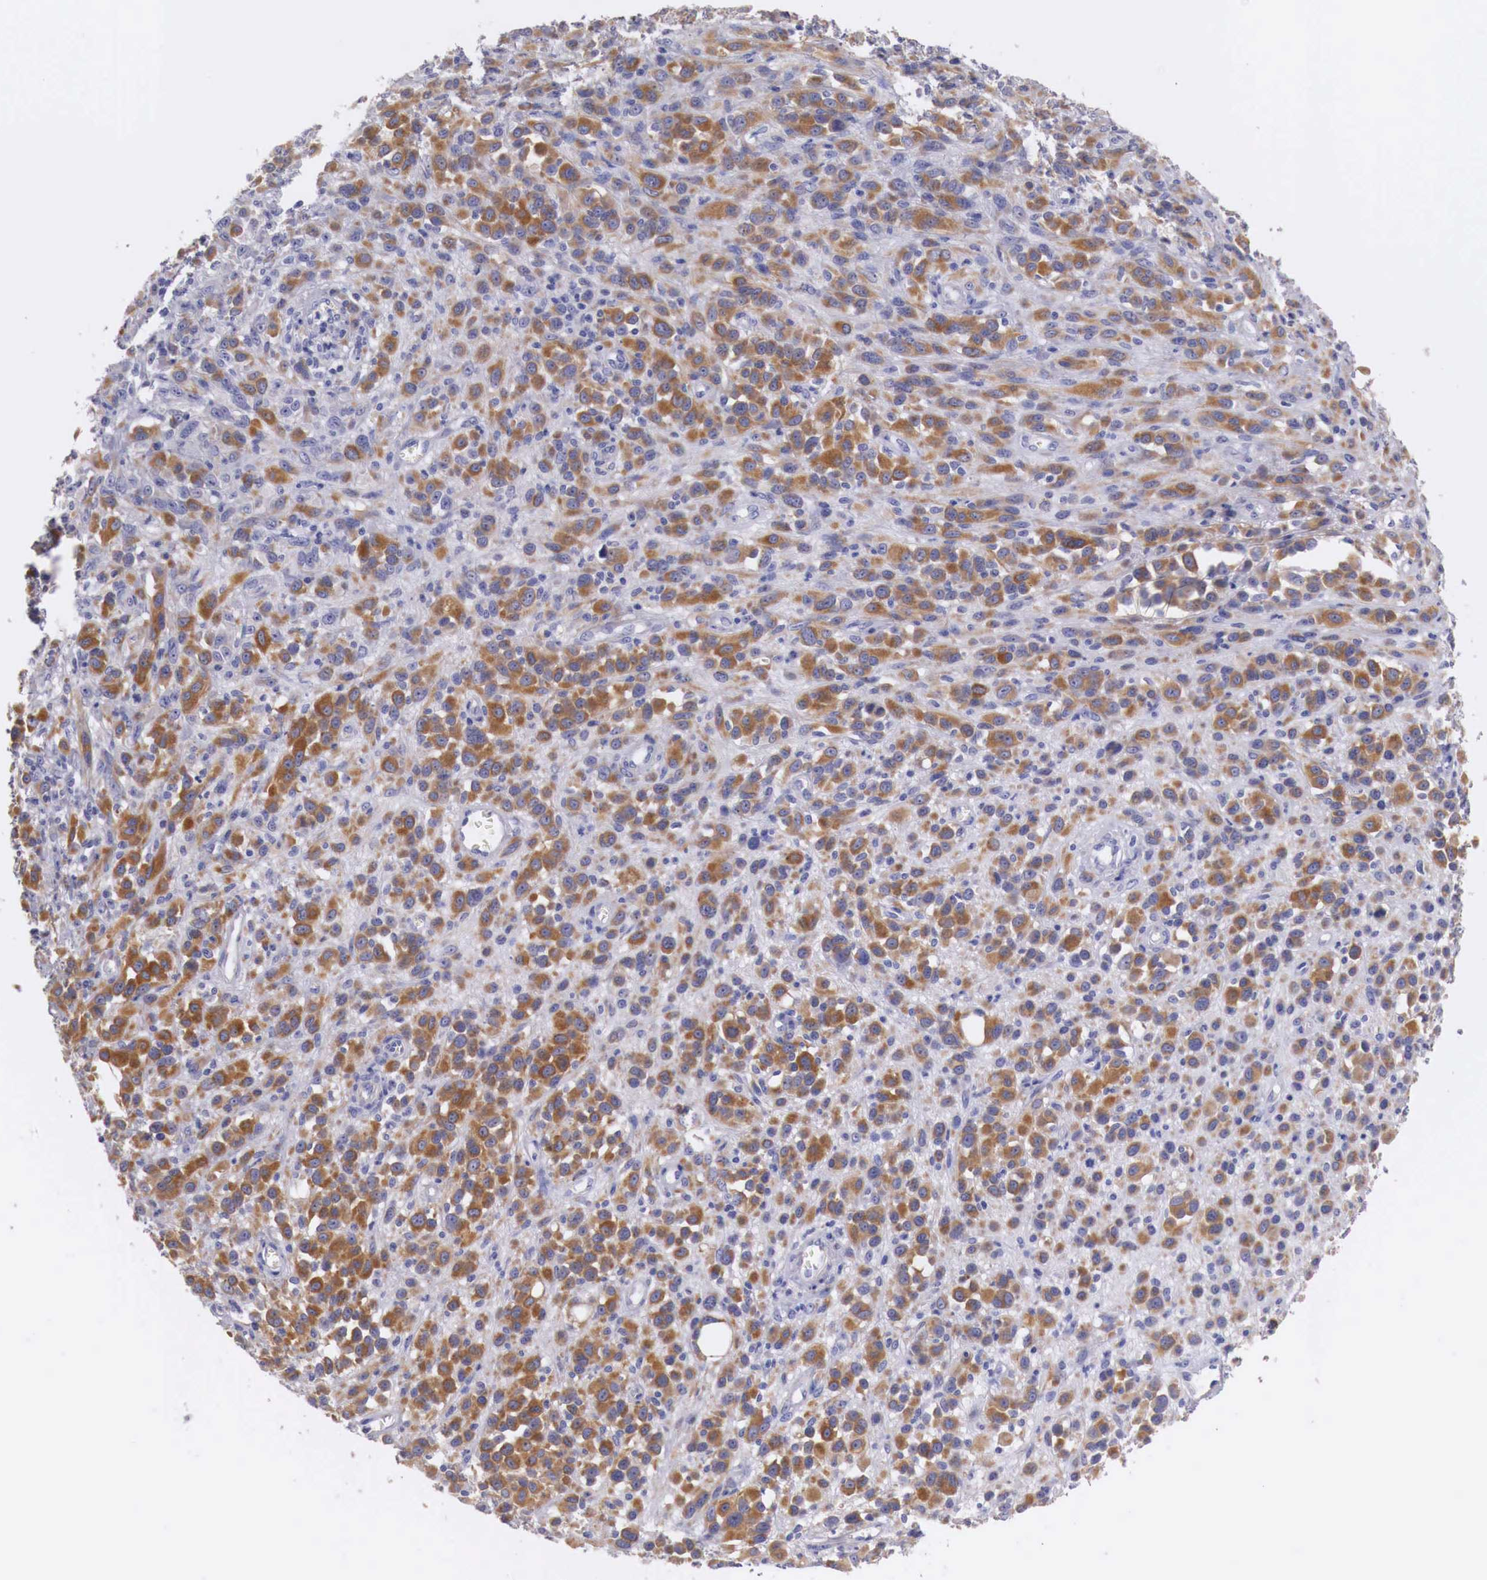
{"staining": {"intensity": "moderate", "quantity": ">75%", "location": "cytoplasmic/membranous"}, "tissue": "melanoma", "cell_type": "Tumor cells", "image_type": "cancer", "snomed": [{"axis": "morphology", "description": "Malignant melanoma, NOS"}, {"axis": "topography", "description": "Skin"}], "caption": "Tumor cells demonstrate medium levels of moderate cytoplasmic/membranous expression in approximately >75% of cells in melanoma. (DAB (3,3'-diaminobenzidine) = brown stain, brightfield microscopy at high magnification).", "gene": "NREP", "patient": {"sex": "male", "age": 51}}